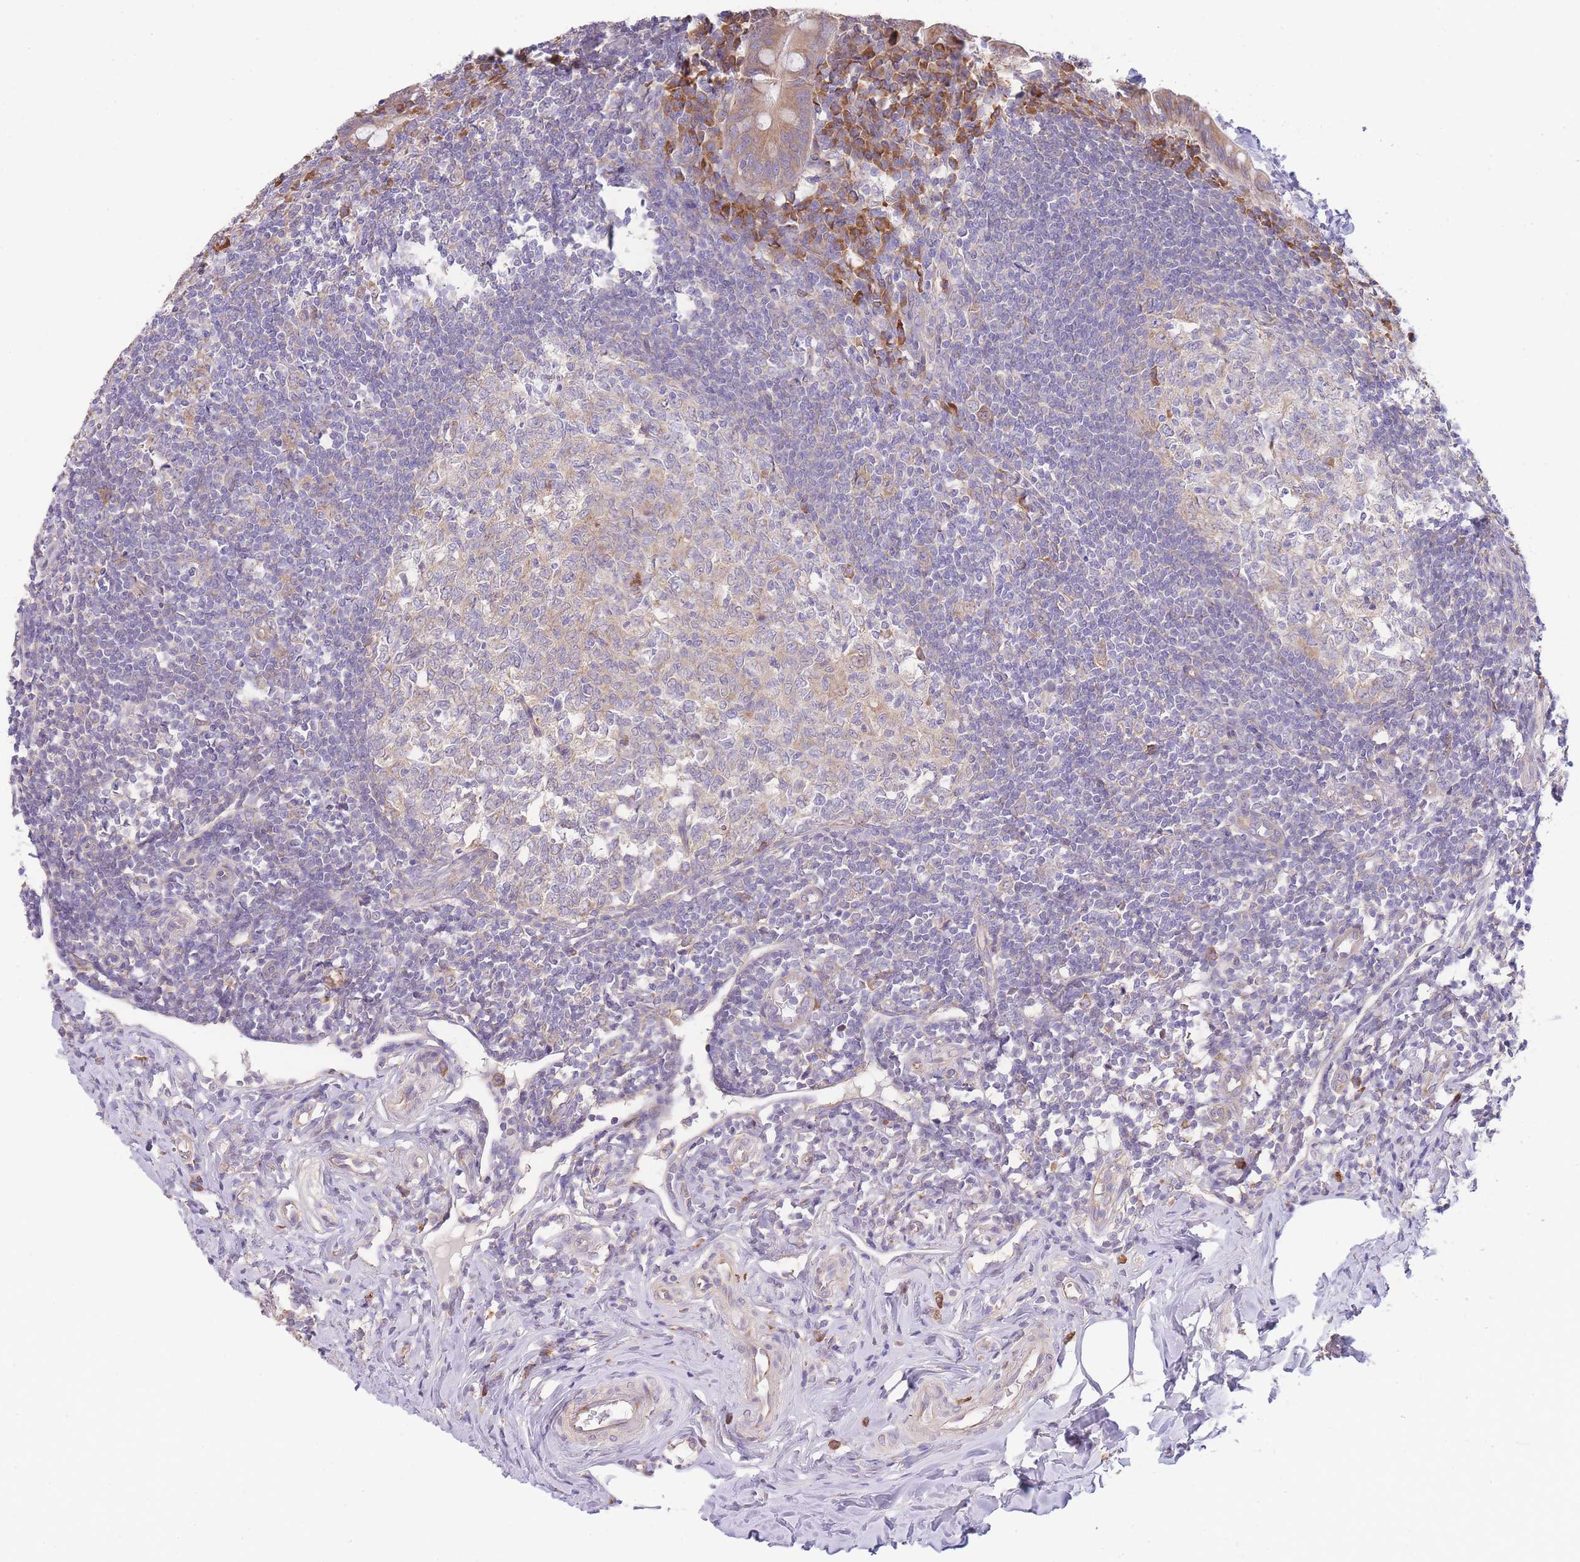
{"staining": {"intensity": "moderate", "quantity": ">75%", "location": "cytoplasmic/membranous"}, "tissue": "appendix", "cell_type": "Glandular cells", "image_type": "normal", "snomed": [{"axis": "morphology", "description": "Normal tissue, NOS"}, {"axis": "topography", "description": "Appendix"}], "caption": "Immunohistochemical staining of unremarkable appendix shows >75% levels of moderate cytoplasmic/membranous protein expression in approximately >75% of glandular cells.", "gene": "BEX1", "patient": {"sex": "female", "age": 33}}